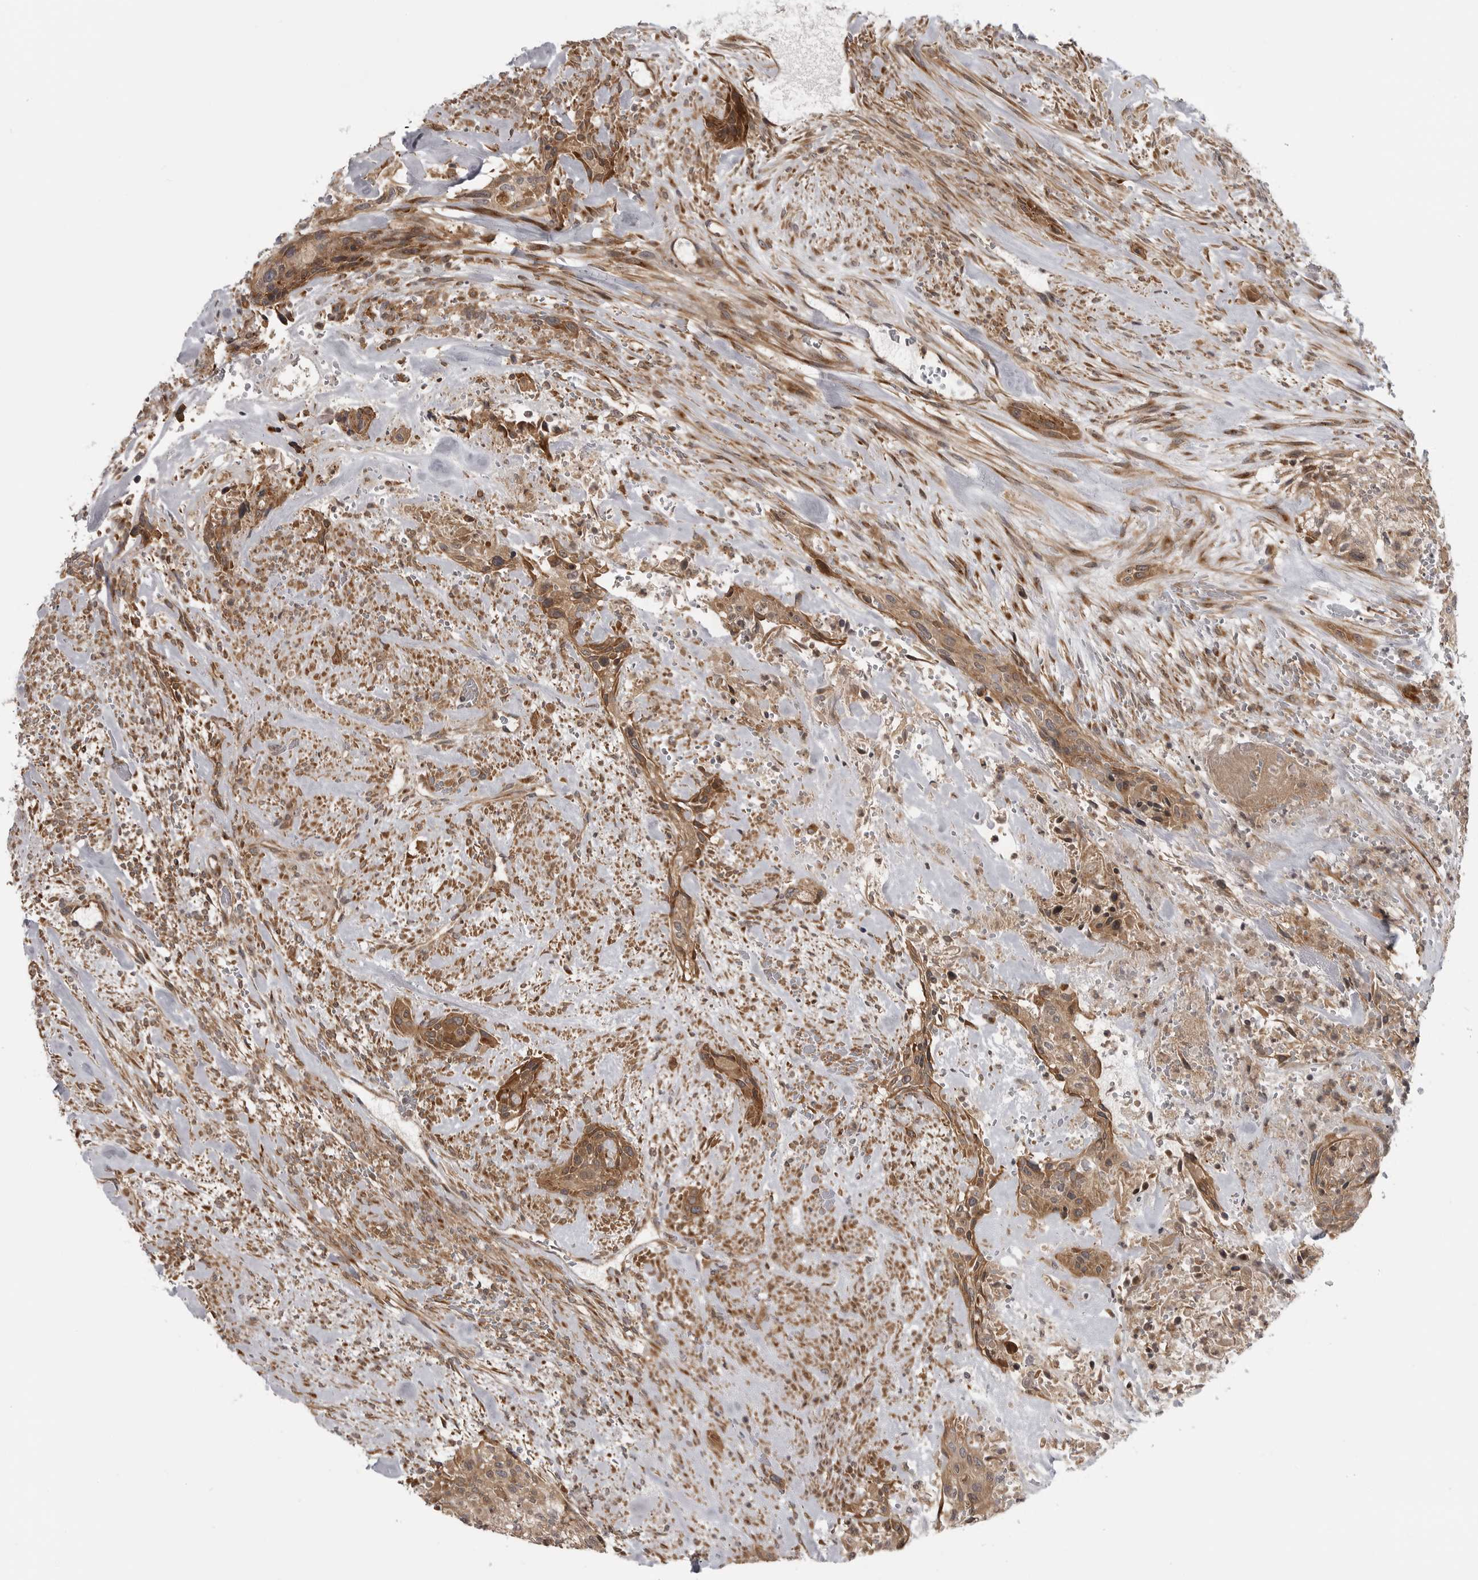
{"staining": {"intensity": "moderate", "quantity": ">75%", "location": "cytoplasmic/membranous"}, "tissue": "urothelial cancer", "cell_type": "Tumor cells", "image_type": "cancer", "snomed": [{"axis": "morphology", "description": "Urothelial carcinoma, High grade"}, {"axis": "topography", "description": "Urinary bladder"}], "caption": "Urothelial carcinoma (high-grade) stained with a protein marker reveals moderate staining in tumor cells.", "gene": "LRRC45", "patient": {"sex": "male", "age": 35}}